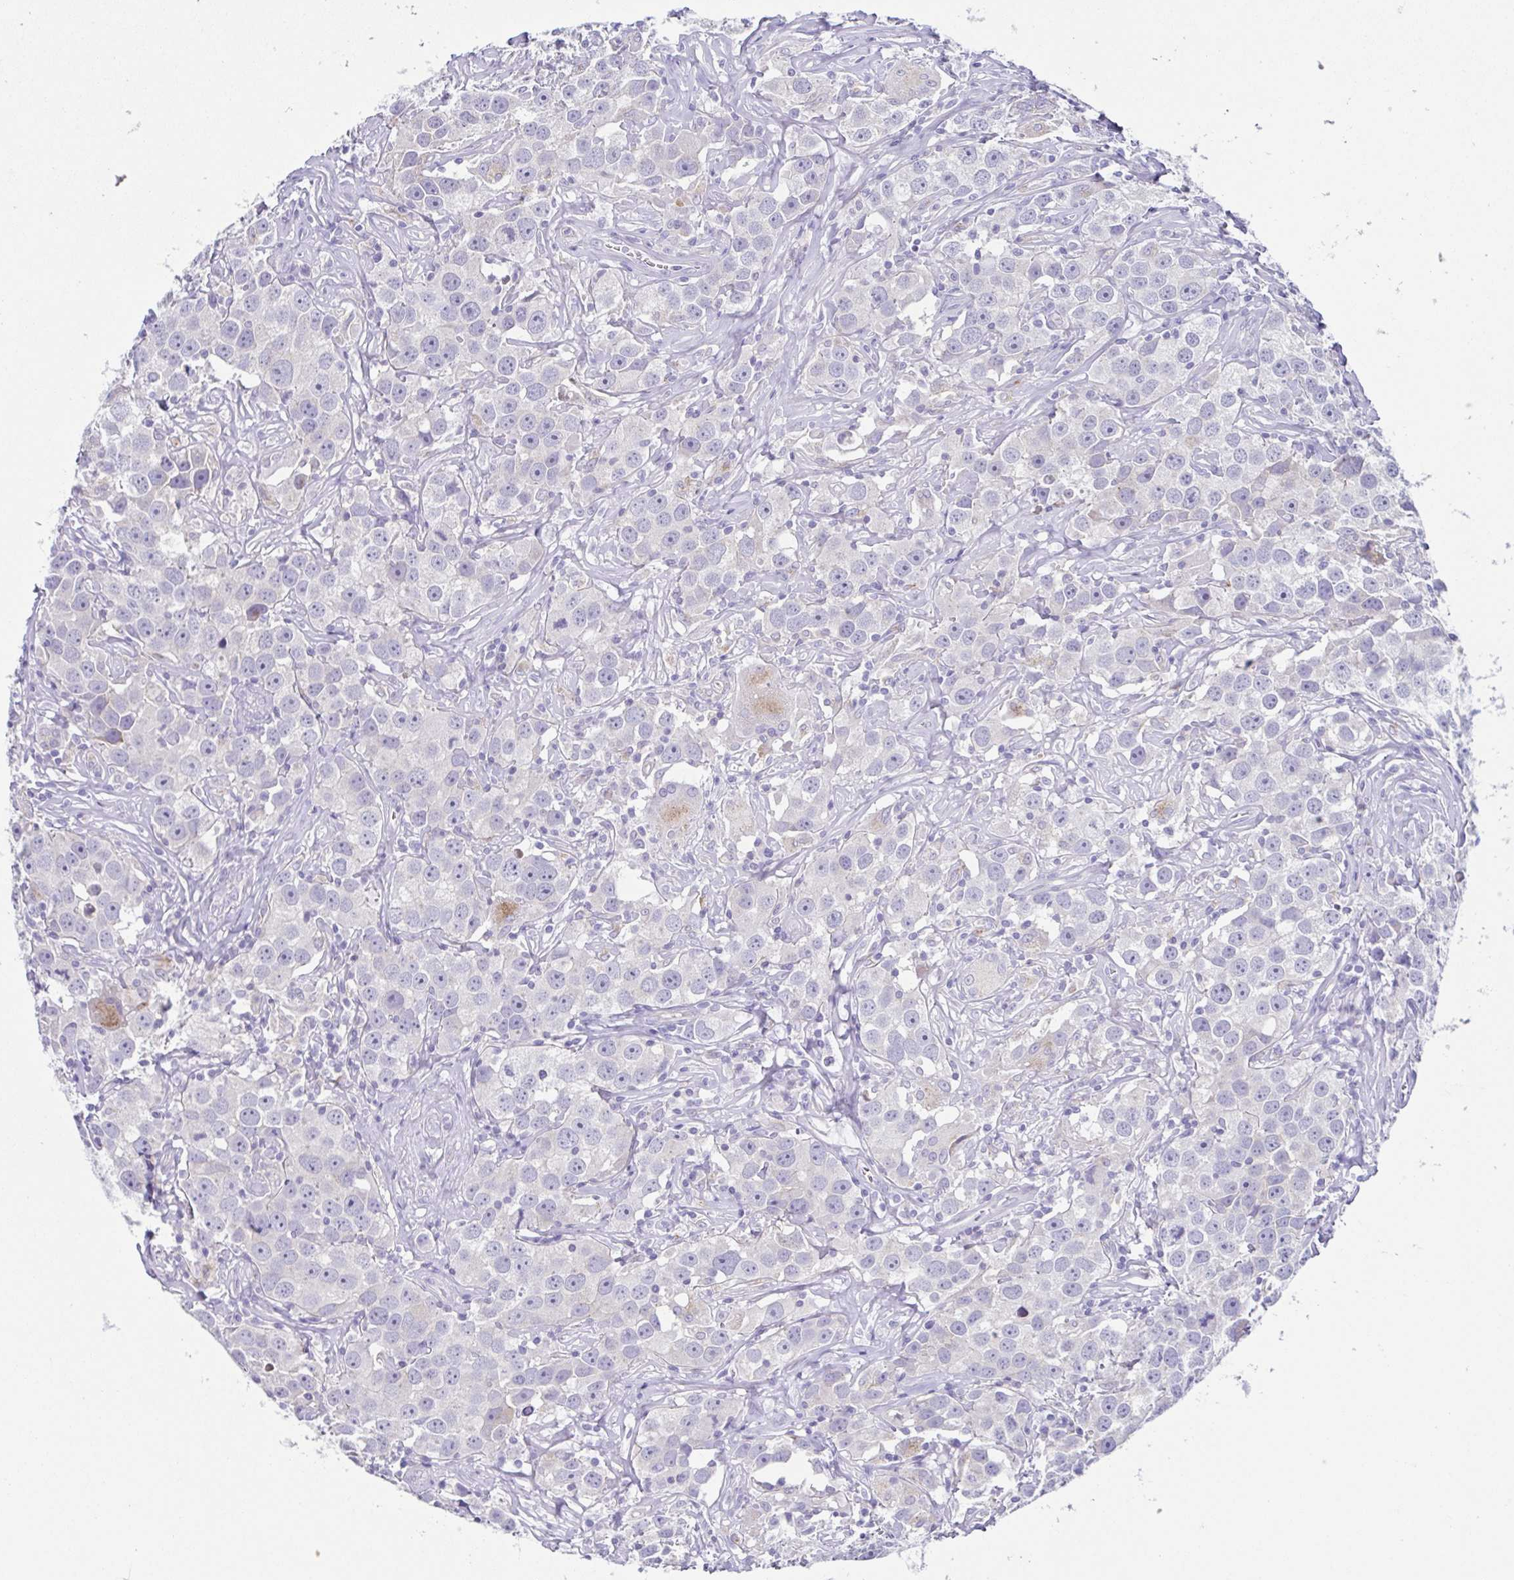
{"staining": {"intensity": "negative", "quantity": "none", "location": "none"}, "tissue": "testis cancer", "cell_type": "Tumor cells", "image_type": "cancer", "snomed": [{"axis": "morphology", "description": "Seminoma, NOS"}, {"axis": "topography", "description": "Testis"}], "caption": "High power microscopy micrograph of an immunohistochemistry (IHC) photomicrograph of testis seminoma, revealing no significant positivity in tumor cells.", "gene": "RDH11", "patient": {"sex": "male", "age": 49}}